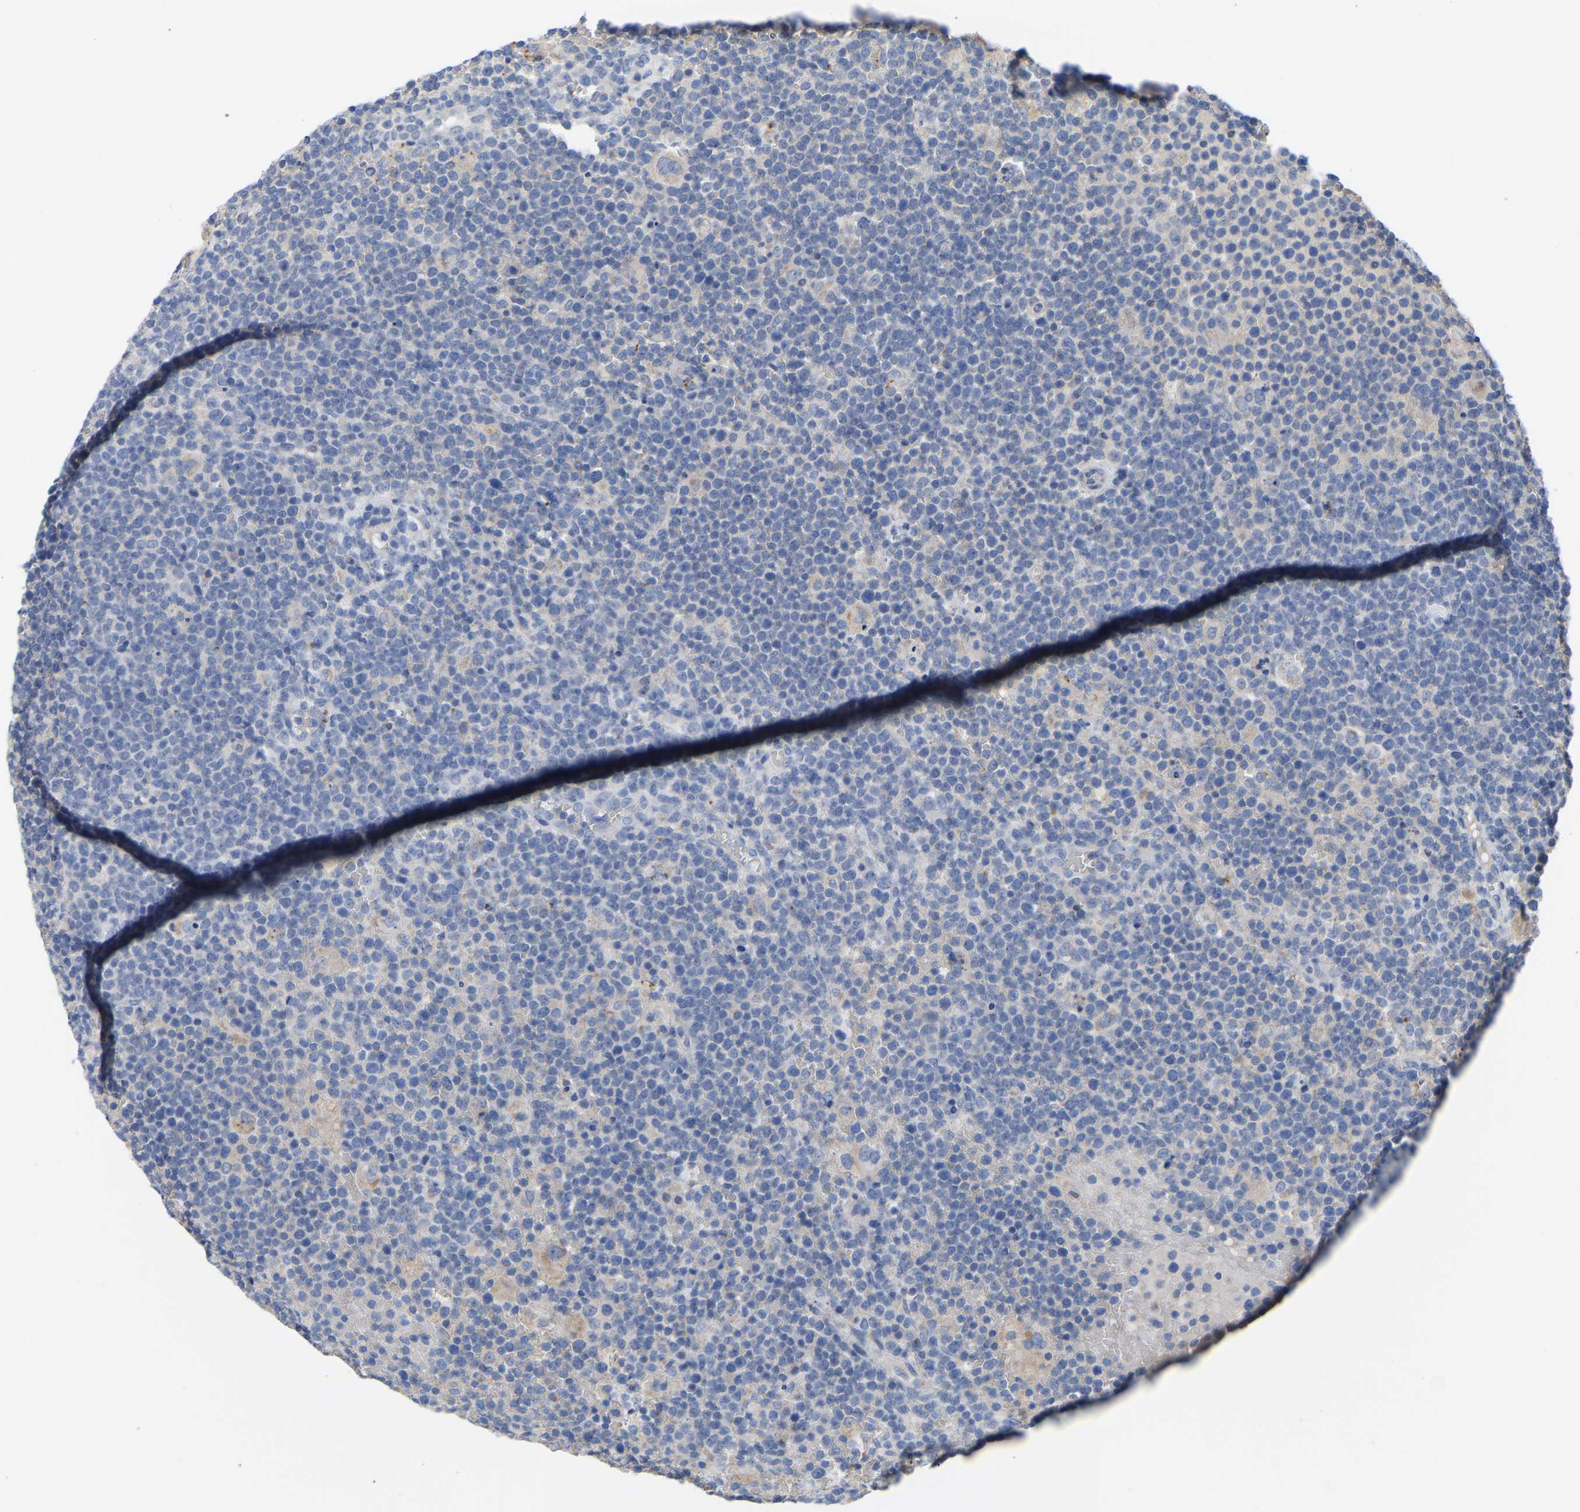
{"staining": {"intensity": "negative", "quantity": "none", "location": "none"}, "tissue": "lymphoma", "cell_type": "Tumor cells", "image_type": "cancer", "snomed": [{"axis": "morphology", "description": "Malignant lymphoma, non-Hodgkin's type, High grade"}, {"axis": "topography", "description": "Lymph node"}], "caption": "Human lymphoma stained for a protein using immunohistochemistry exhibits no staining in tumor cells.", "gene": "ZNF449", "patient": {"sex": "male", "age": 61}}